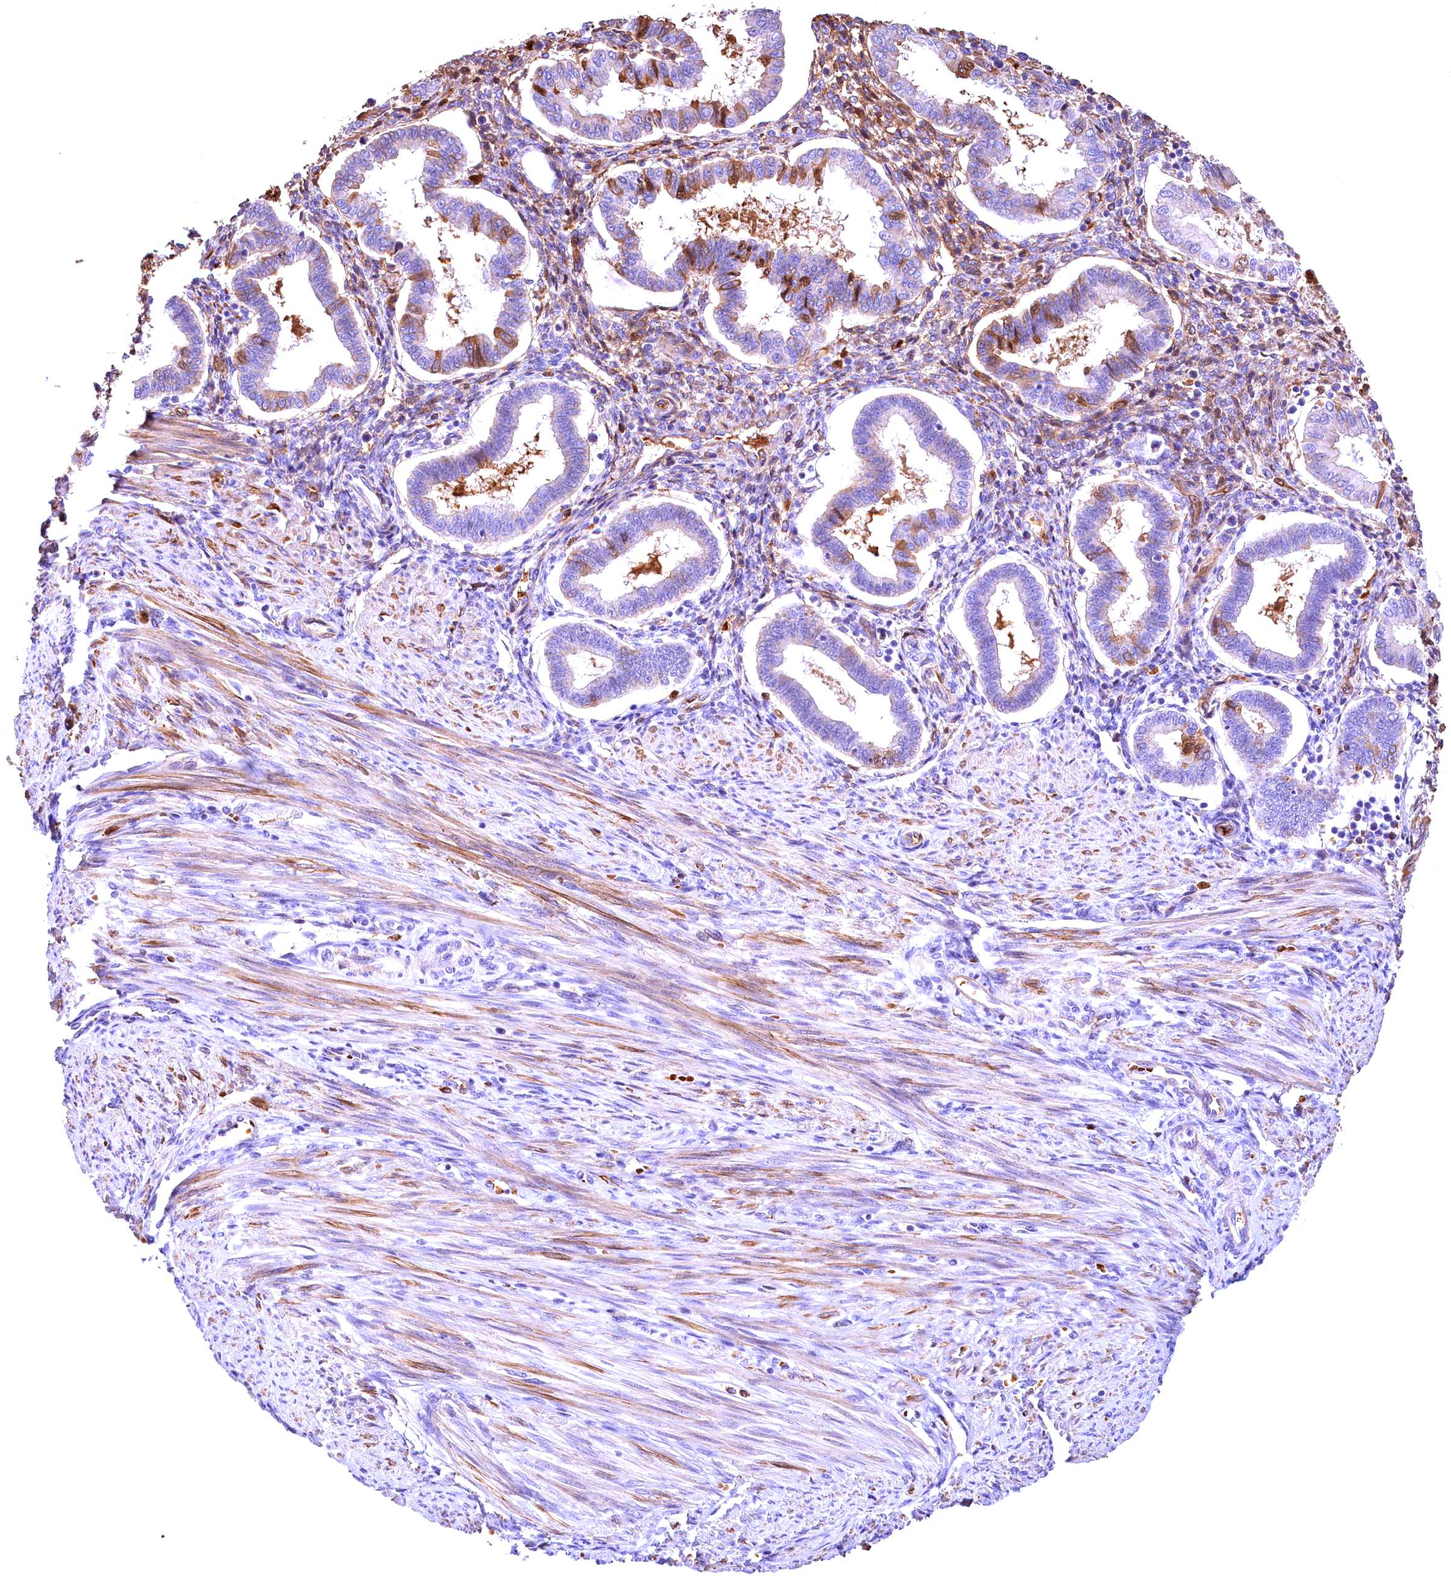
{"staining": {"intensity": "moderate", "quantity": "<25%", "location": "cytoplasmic/membranous"}, "tissue": "endometrium", "cell_type": "Cells in endometrial stroma", "image_type": "normal", "snomed": [{"axis": "morphology", "description": "Normal tissue, NOS"}, {"axis": "topography", "description": "Endometrium"}], "caption": "Immunohistochemical staining of benign human endometrium exhibits low levels of moderate cytoplasmic/membranous staining in approximately <25% of cells in endometrial stroma. (brown staining indicates protein expression, while blue staining denotes nuclei).", "gene": "PHAF1", "patient": {"sex": "female", "age": 24}}